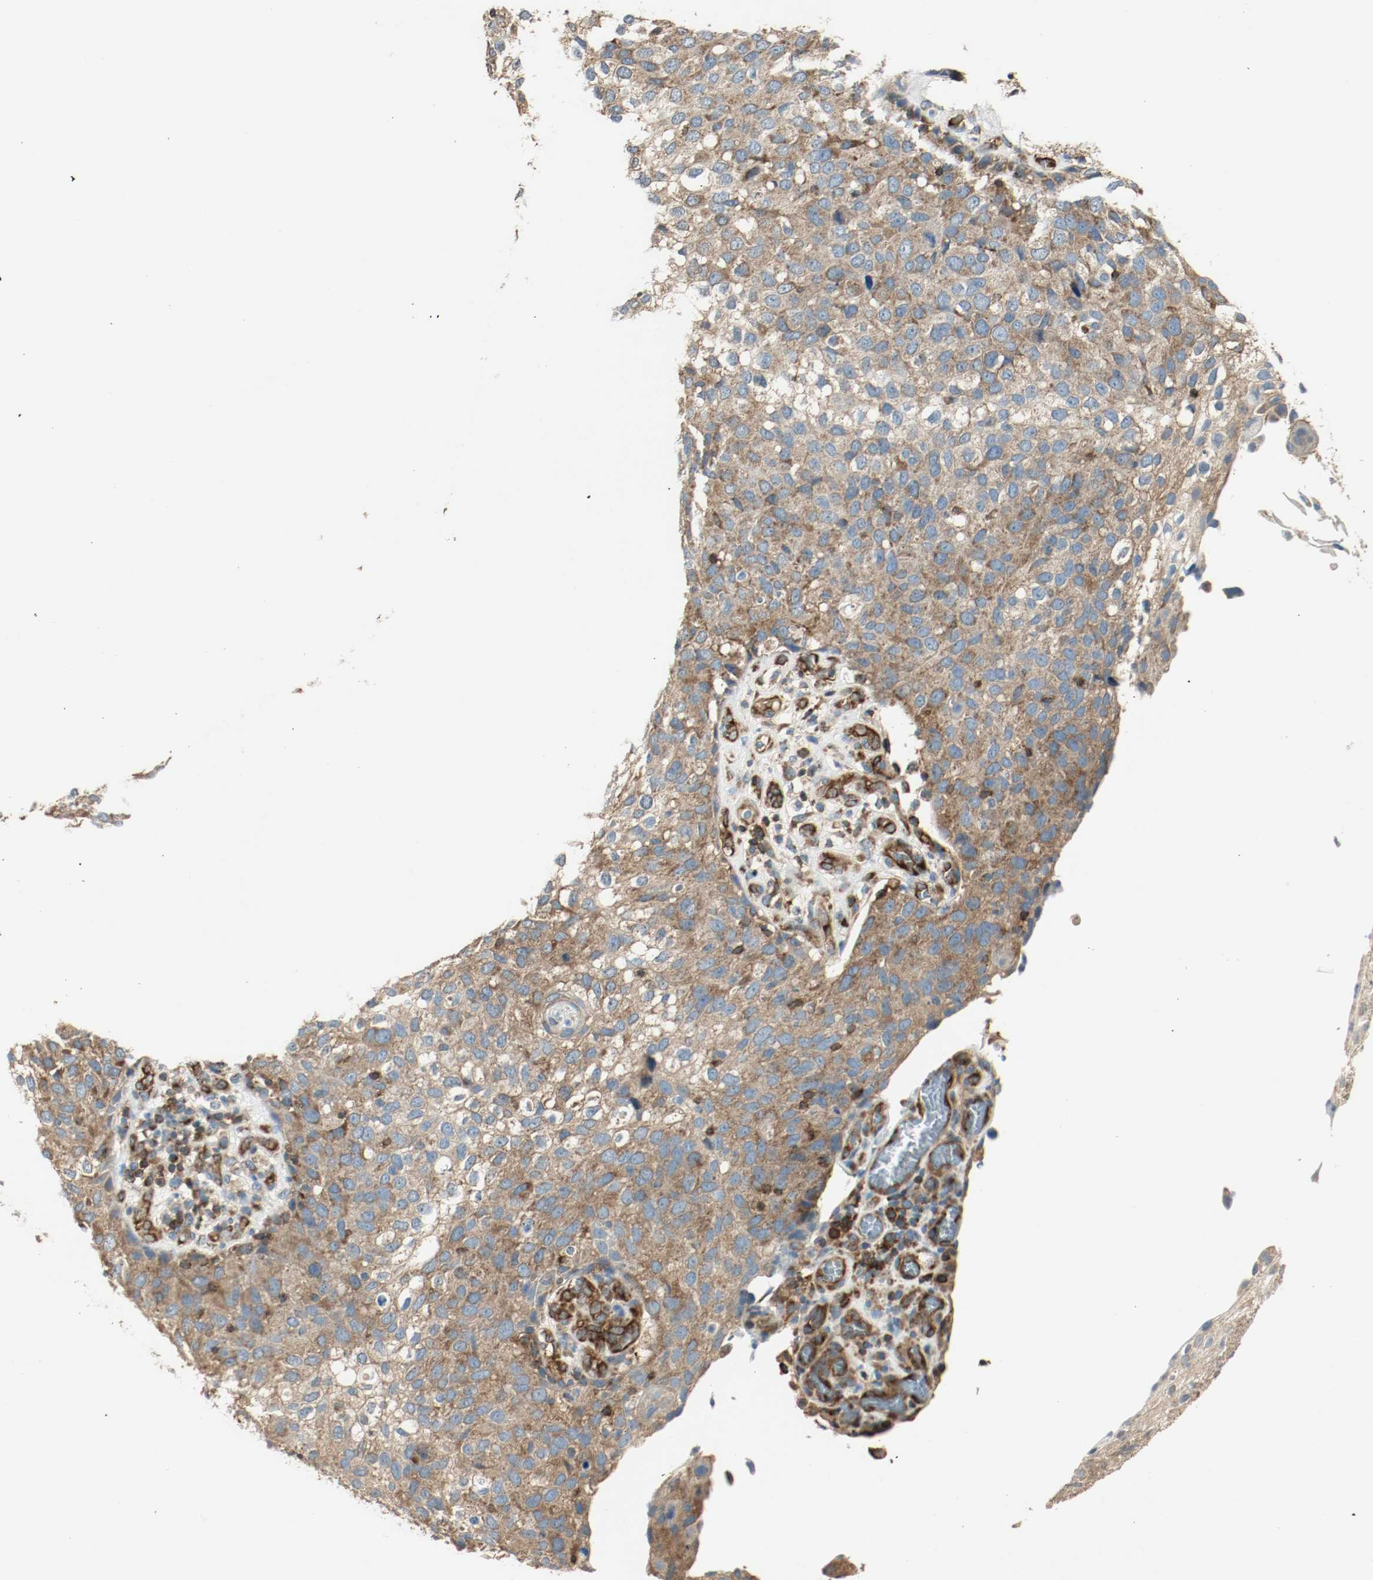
{"staining": {"intensity": "moderate", "quantity": ">75%", "location": "cytoplasmic/membranous"}, "tissue": "skin cancer", "cell_type": "Tumor cells", "image_type": "cancer", "snomed": [{"axis": "morphology", "description": "Squamous cell carcinoma, NOS"}, {"axis": "topography", "description": "Skin"}], "caption": "There is medium levels of moderate cytoplasmic/membranous expression in tumor cells of skin cancer (squamous cell carcinoma), as demonstrated by immunohistochemical staining (brown color).", "gene": "PLCG1", "patient": {"sex": "male", "age": 87}}